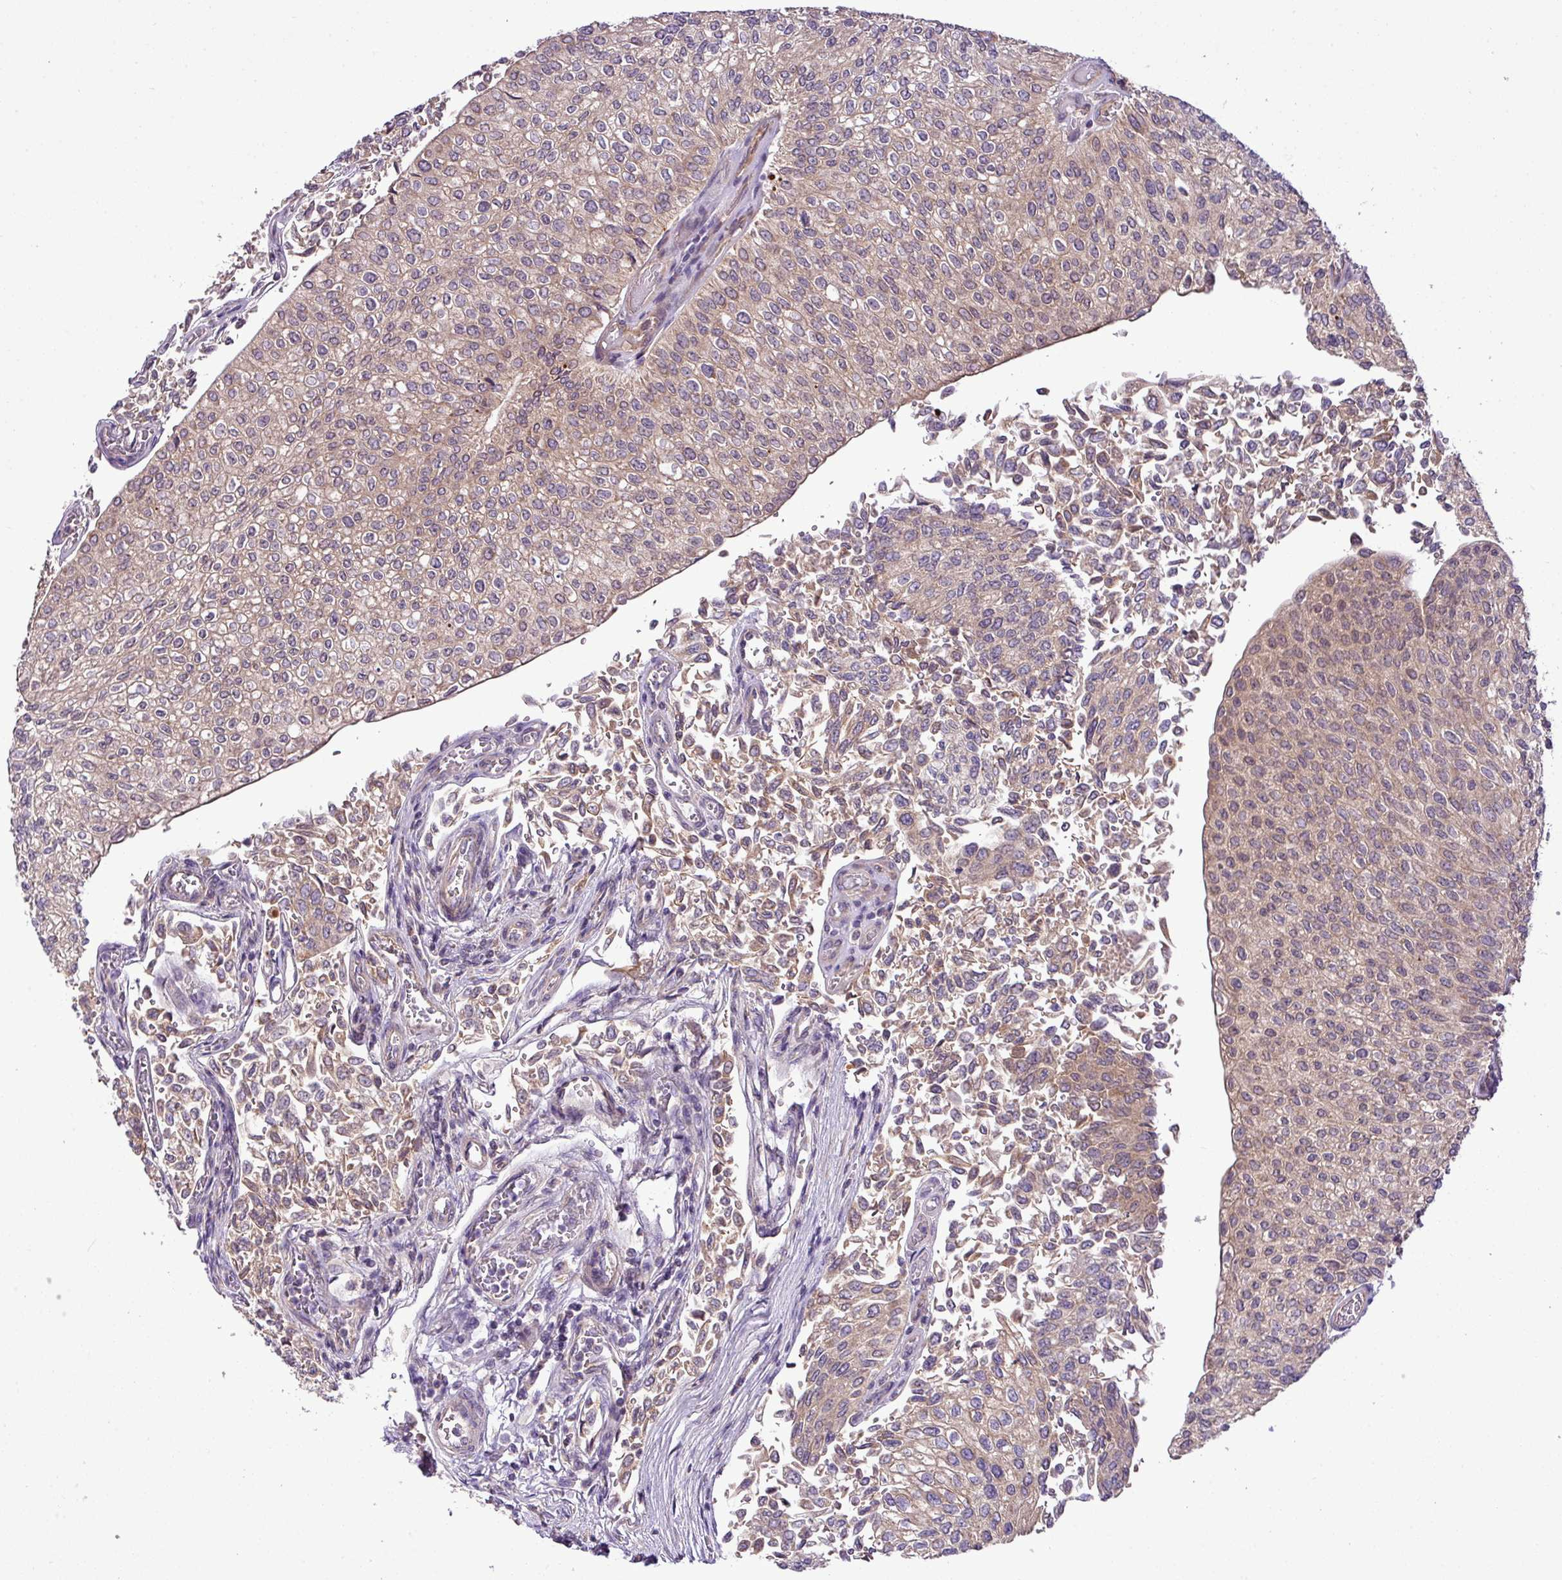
{"staining": {"intensity": "moderate", "quantity": "25%-75%", "location": "cytoplasmic/membranous"}, "tissue": "urothelial cancer", "cell_type": "Tumor cells", "image_type": "cancer", "snomed": [{"axis": "morphology", "description": "Urothelial carcinoma, NOS"}, {"axis": "topography", "description": "Urinary bladder"}], "caption": "DAB immunohistochemical staining of human urothelial cancer exhibits moderate cytoplasmic/membranous protein expression in about 25%-75% of tumor cells. (Stains: DAB in brown, nuclei in blue, Microscopy: brightfield microscopy at high magnification).", "gene": "XIAP", "patient": {"sex": "male", "age": 59}}